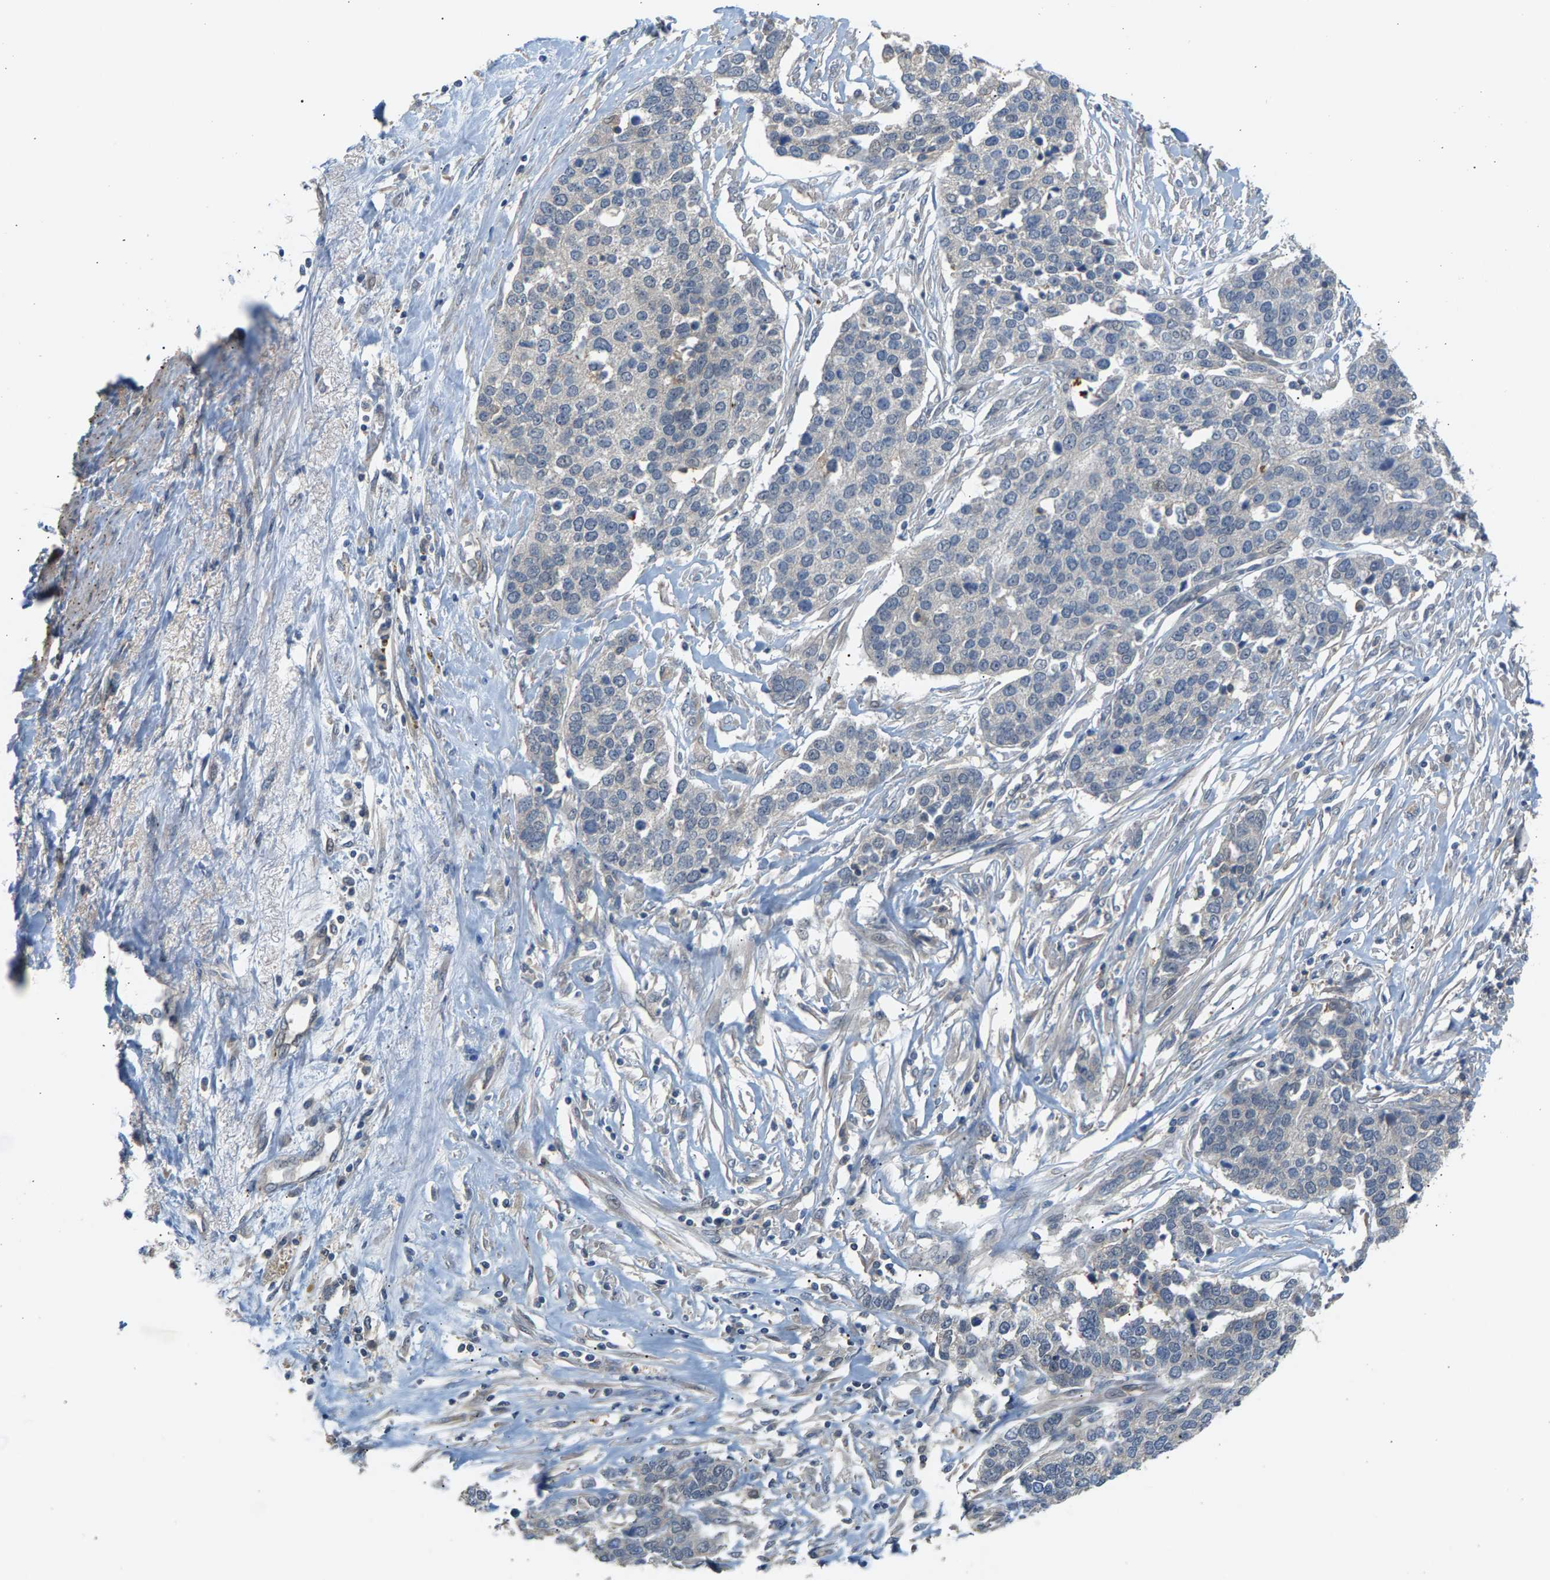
{"staining": {"intensity": "negative", "quantity": "none", "location": "none"}, "tissue": "ovarian cancer", "cell_type": "Tumor cells", "image_type": "cancer", "snomed": [{"axis": "morphology", "description": "Cystadenocarcinoma, serous, NOS"}, {"axis": "topography", "description": "Ovary"}], "caption": "Ovarian cancer was stained to show a protein in brown. There is no significant positivity in tumor cells.", "gene": "KRTAP27-1", "patient": {"sex": "female", "age": 44}}